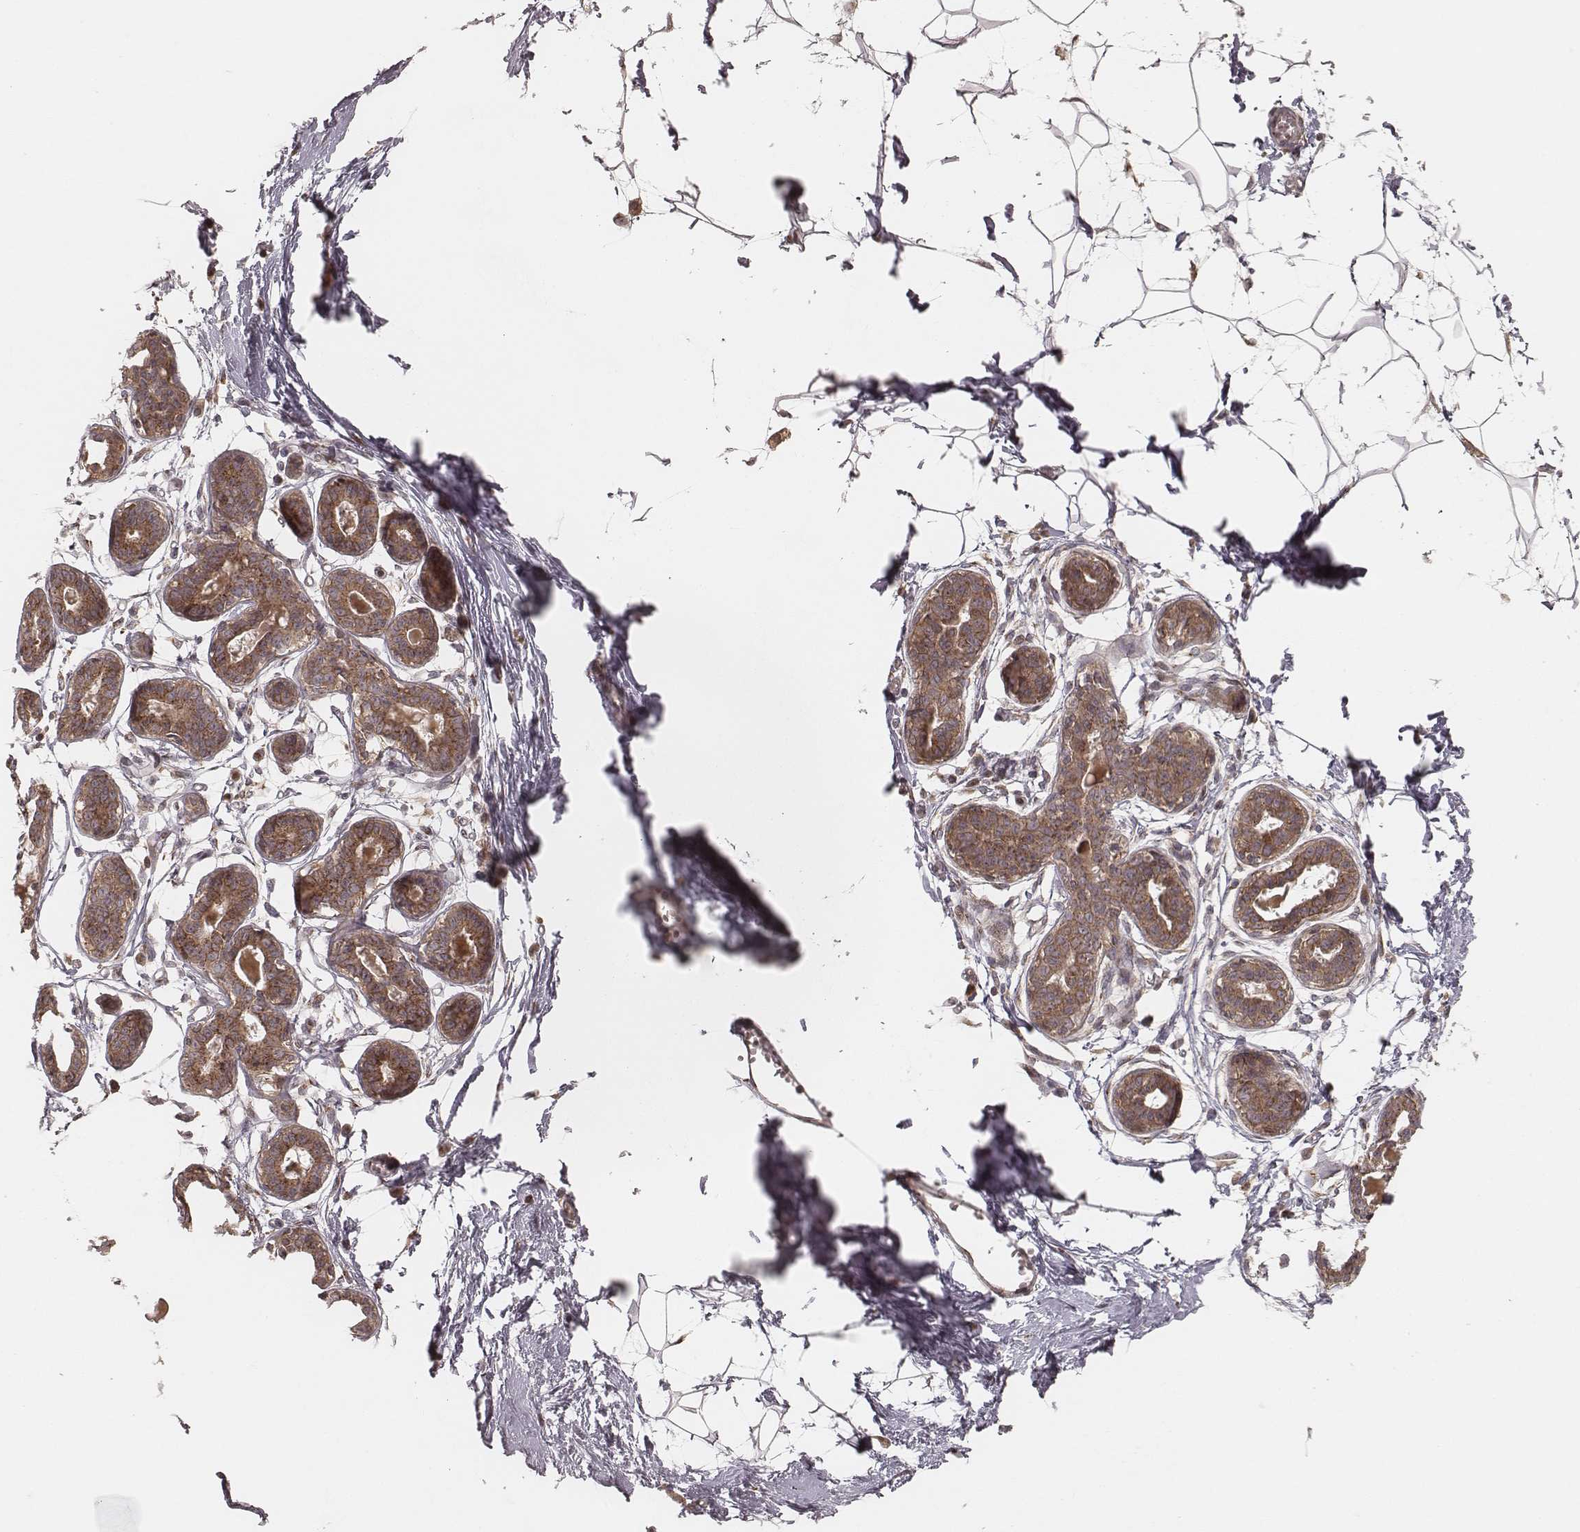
{"staining": {"intensity": "negative", "quantity": "none", "location": "none"}, "tissue": "breast", "cell_type": "Adipocytes", "image_type": "normal", "snomed": [{"axis": "morphology", "description": "Normal tissue, NOS"}, {"axis": "topography", "description": "Breast"}], "caption": "The immunohistochemistry (IHC) micrograph has no significant positivity in adipocytes of breast.", "gene": "MYO19", "patient": {"sex": "female", "age": 45}}